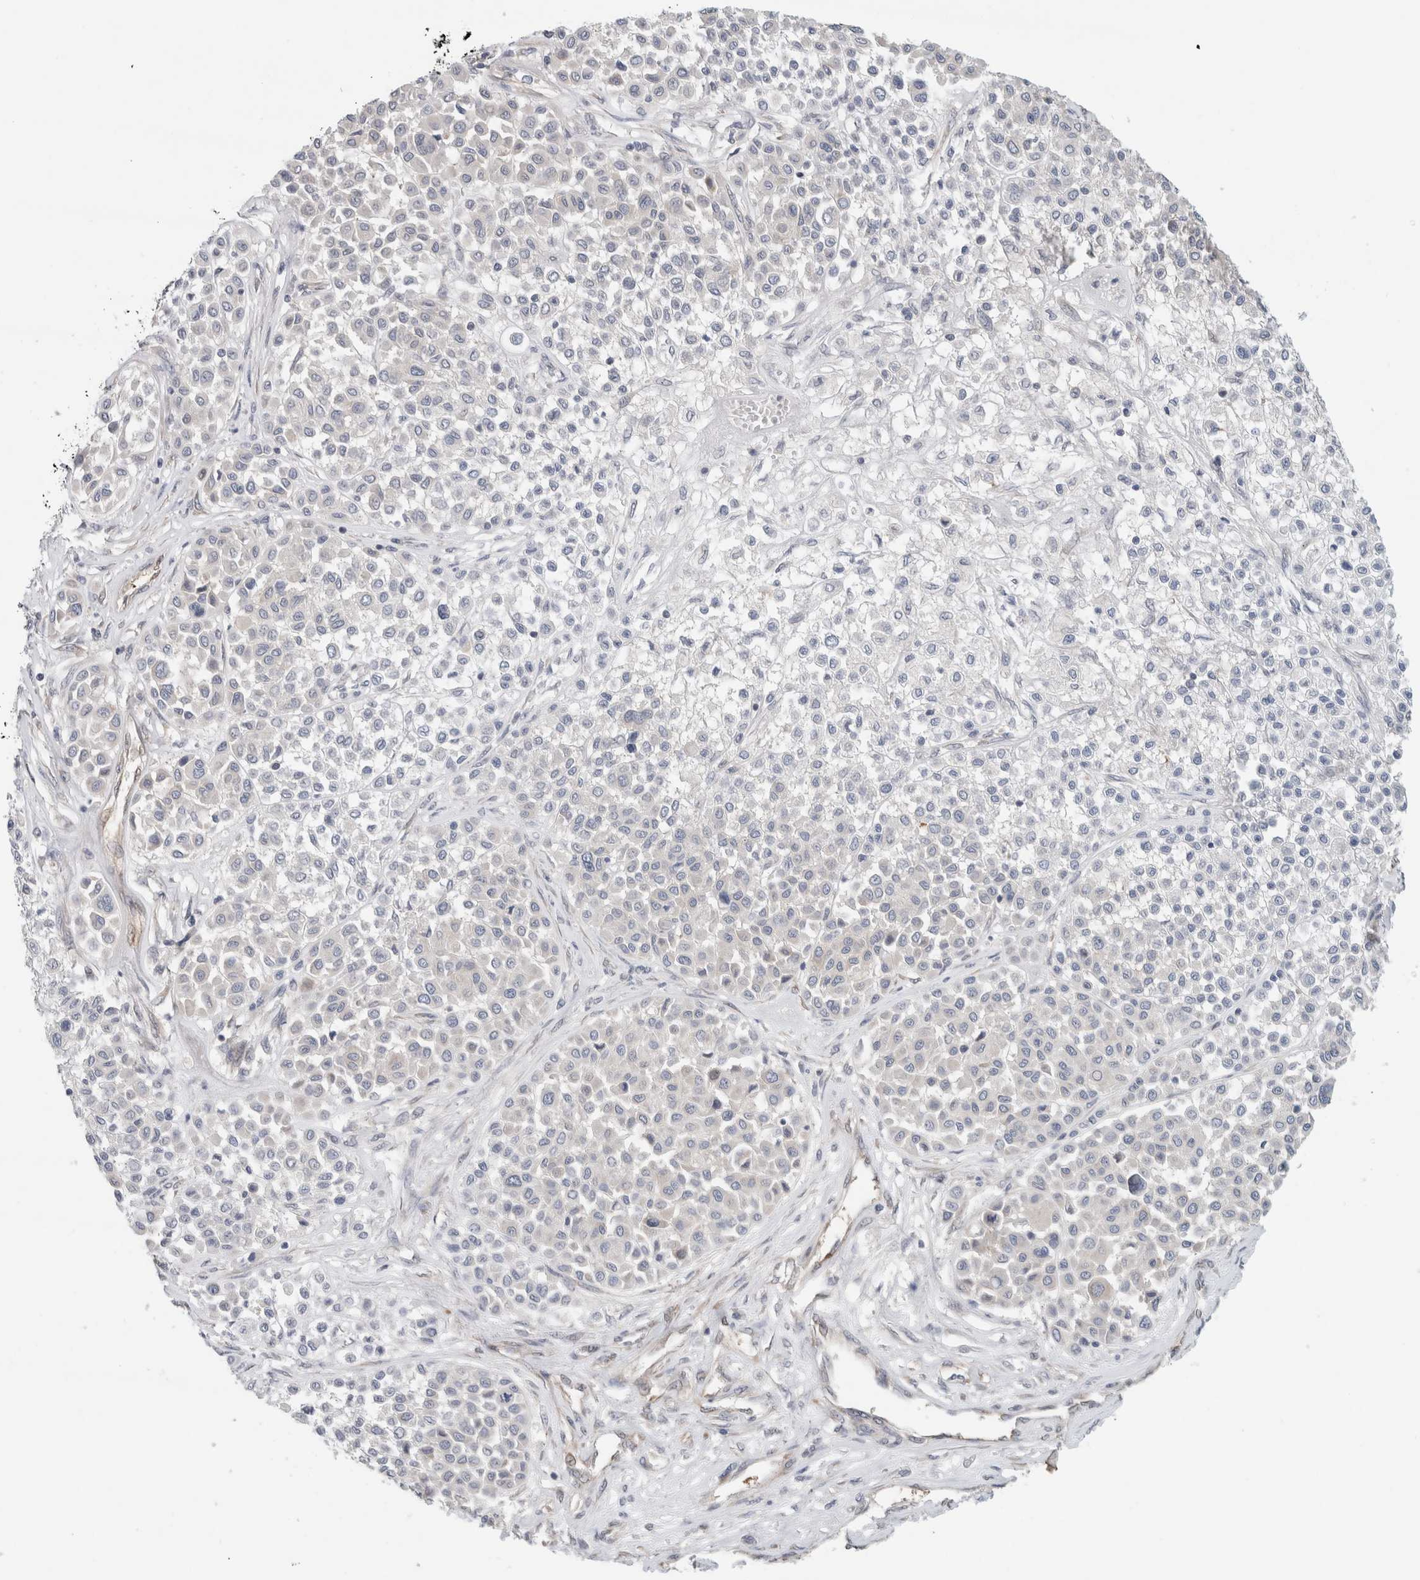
{"staining": {"intensity": "negative", "quantity": "none", "location": "none"}, "tissue": "melanoma", "cell_type": "Tumor cells", "image_type": "cancer", "snomed": [{"axis": "morphology", "description": "Malignant melanoma, Metastatic site"}, {"axis": "topography", "description": "Soft tissue"}], "caption": "Immunohistochemistry photomicrograph of human malignant melanoma (metastatic site) stained for a protein (brown), which reveals no expression in tumor cells.", "gene": "EIF4G3", "patient": {"sex": "male", "age": 41}}